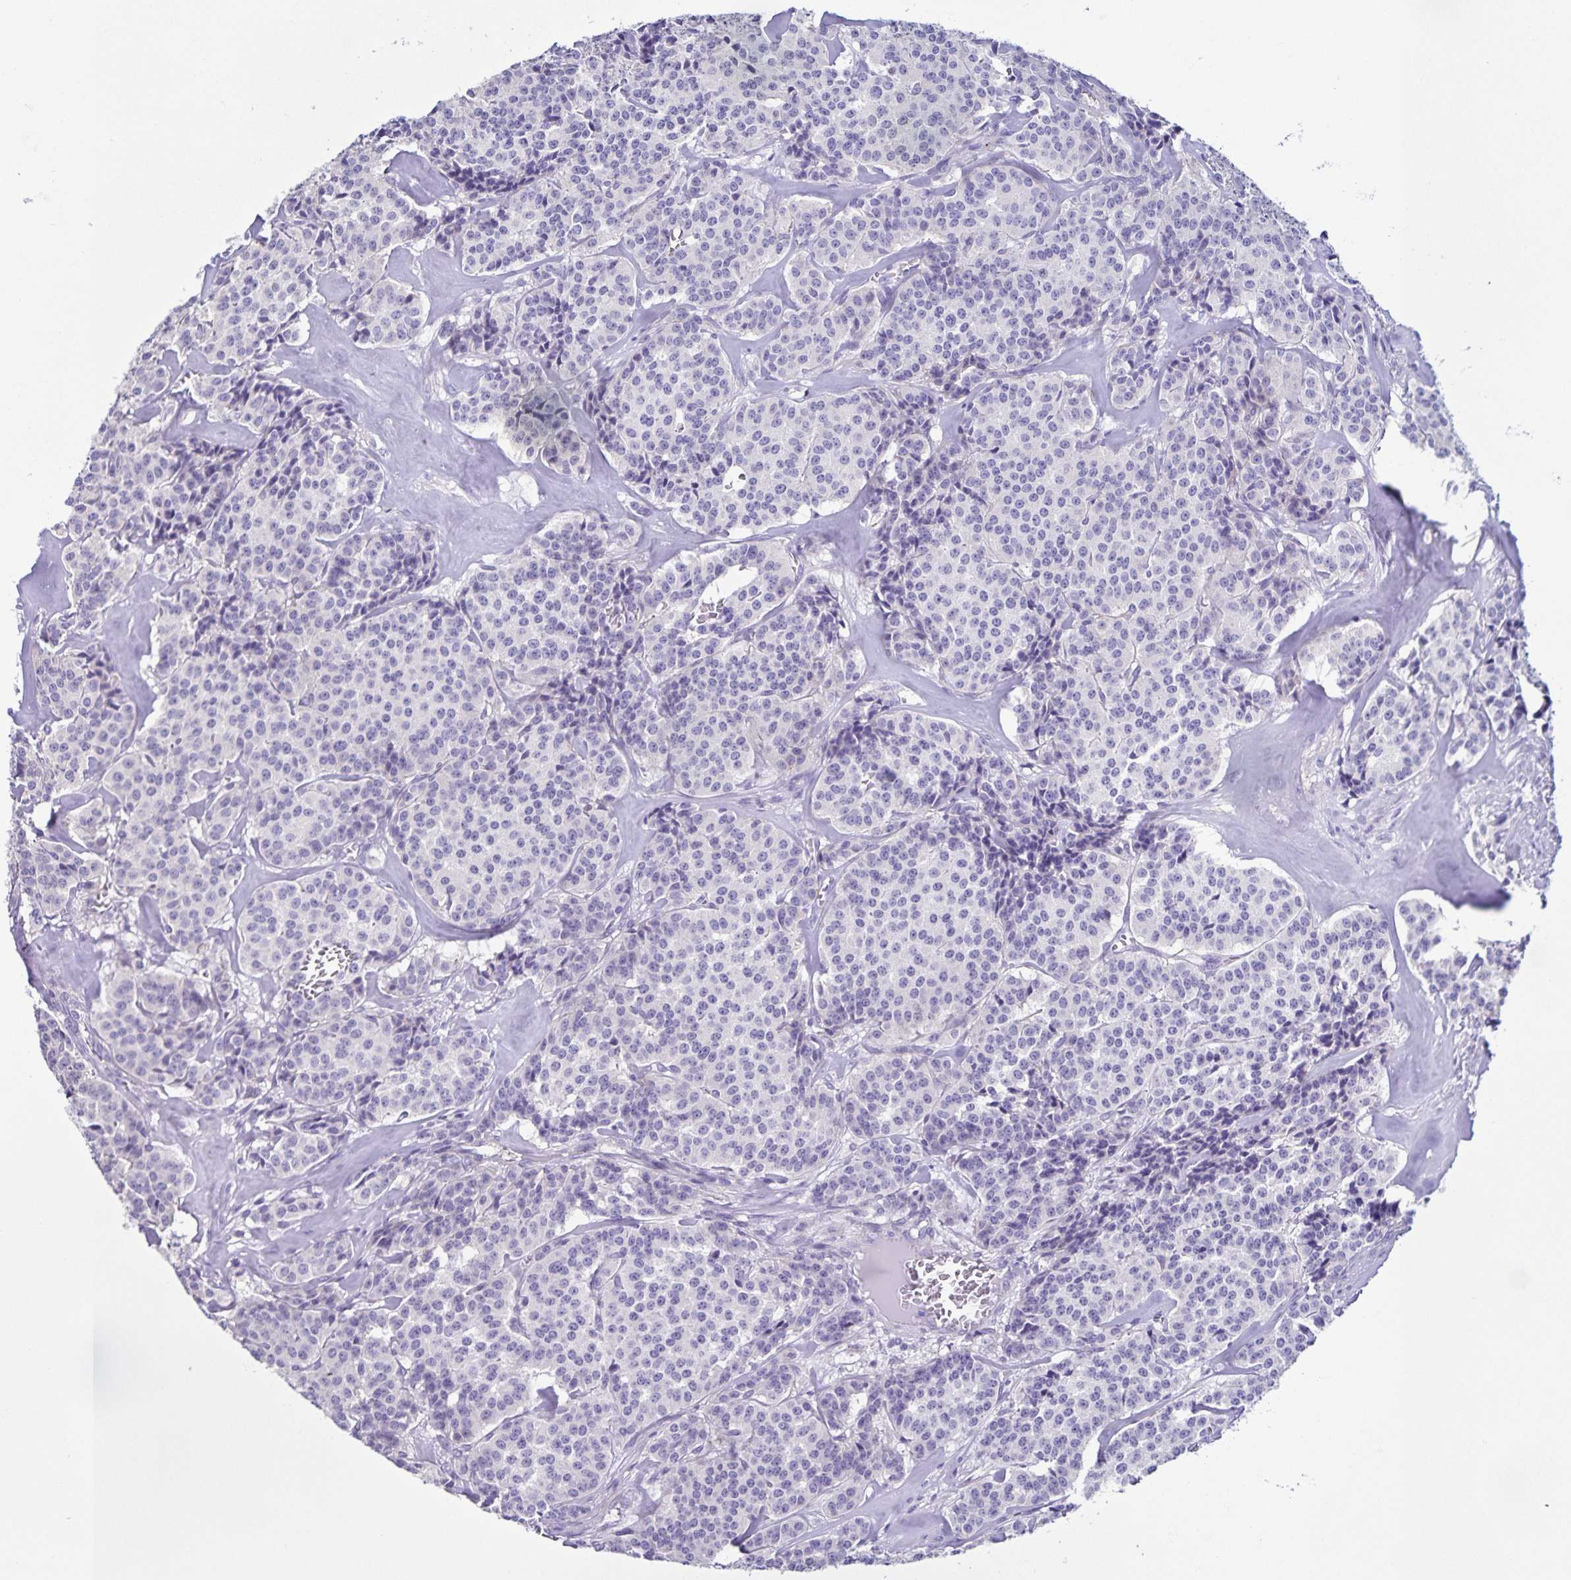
{"staining": {"intensity": "negative", "quantity": "none", "location": "none"}, "tissue": "carcinoid", "cell_type": "Tumor cells", "image_type": "cancer", "snomed": [{"axis": "morphology", "description": "Normal tissue, NOS"}, {"axis": "morphology", "description": "Carcinoid, malignant, NOS"}, {"axis": "topography", "description": "Lung"}], "caption": "Tumor cells are negative for protein expression in human carcinoid.", "gene": "BOLL", "patient": {"sex": "female", "age": 46}}